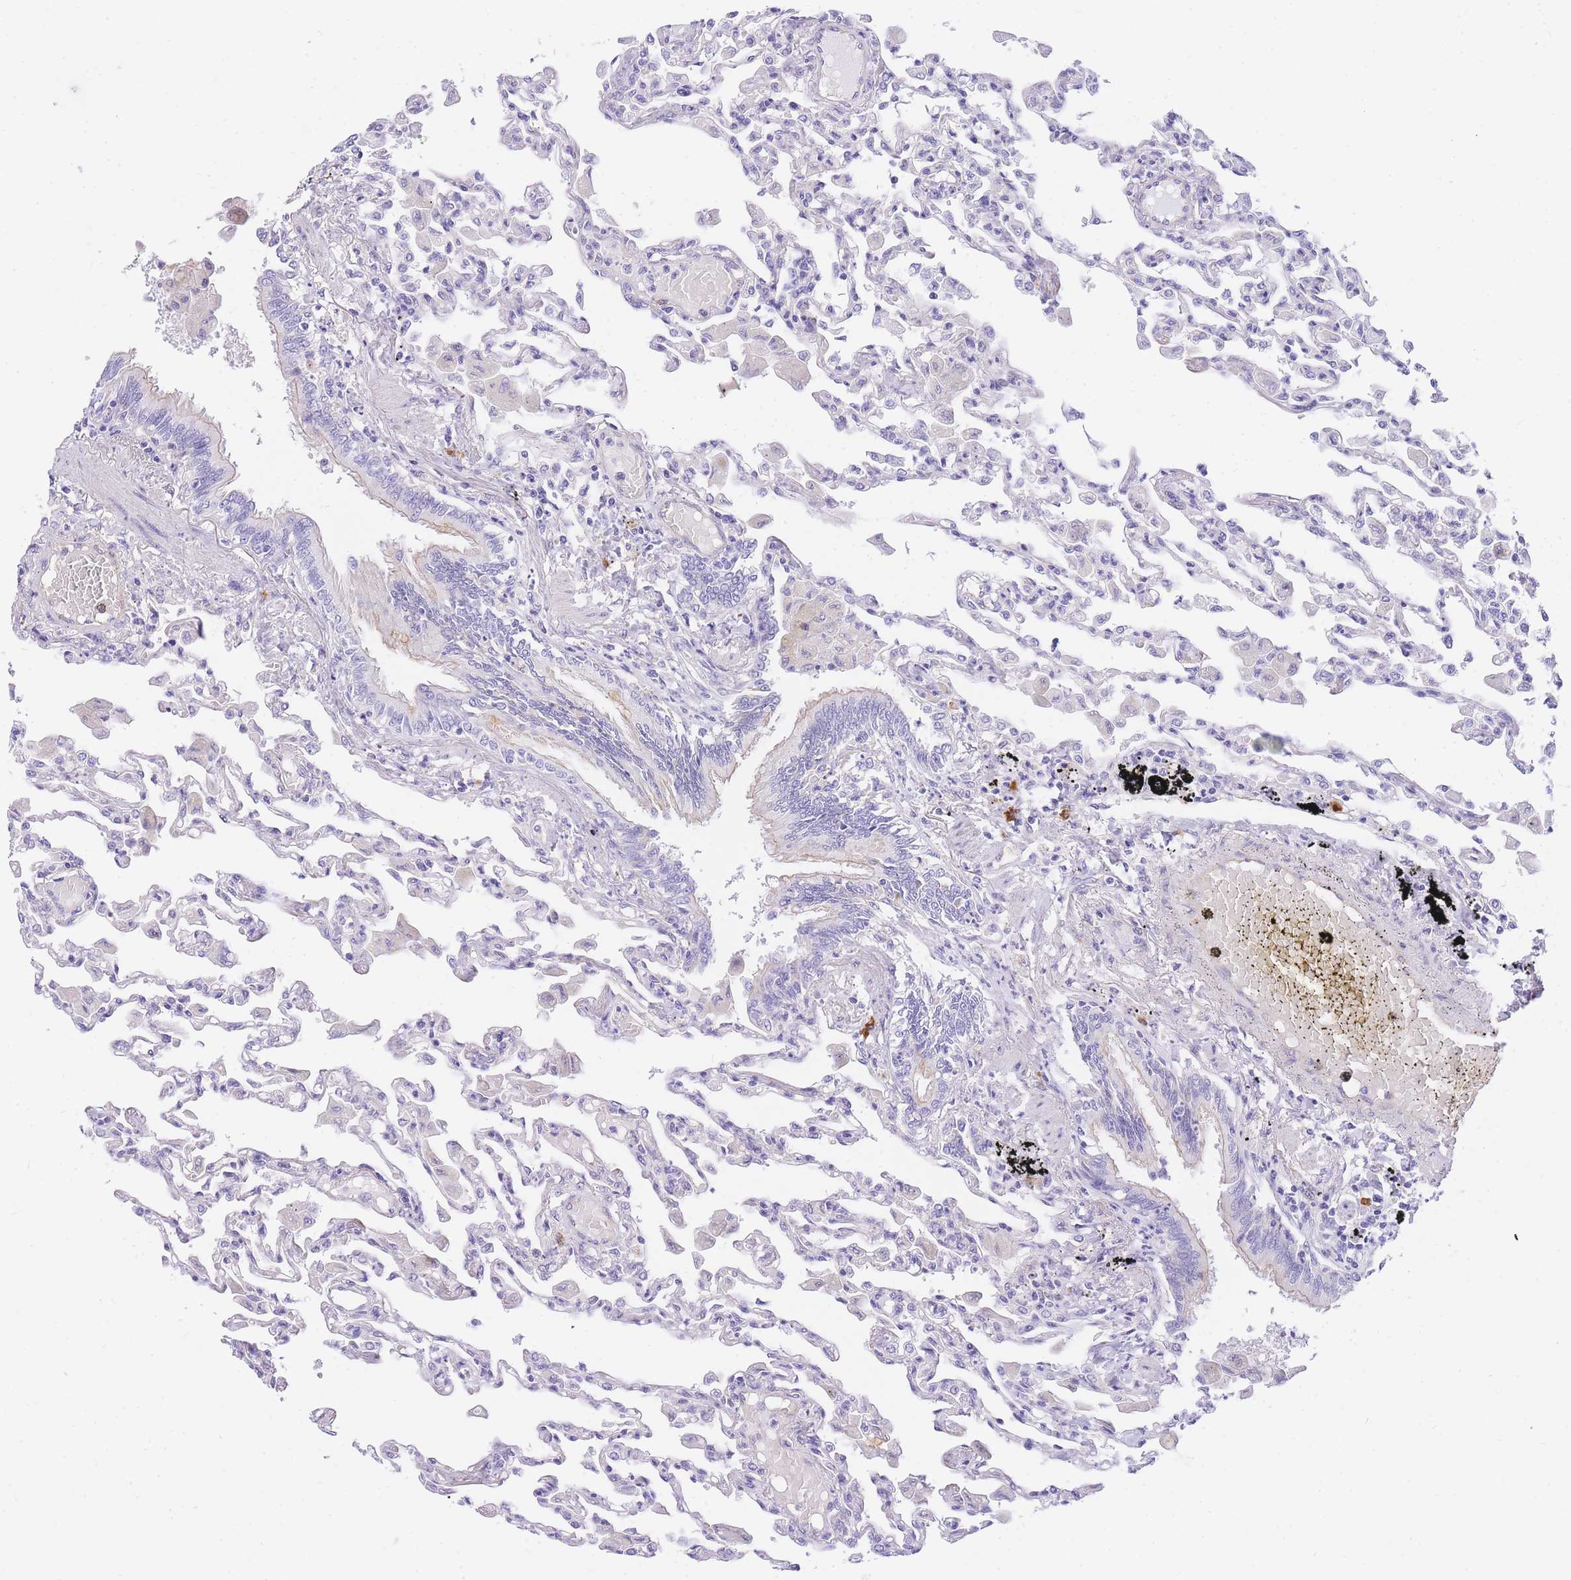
{"staining": {"intensity": "negative", "quantity": "none", "location": "none"}, "tissue": "lung", "cell_type": "Alveolar cells", "image_type": "normal", "snomed": [{"axis": "morphology", "description": "Normal tissue, NOS"}, {"axis": "topography", "description": "Bronchus"}, {"axis": "topography", "description": "Lung"}], "caption": "A histopathology image of lung stained for a protein reveals no brown staining in alveolar cells.", "gene": "SRSF12", "patient": {"sex": "female", "age": 49}}